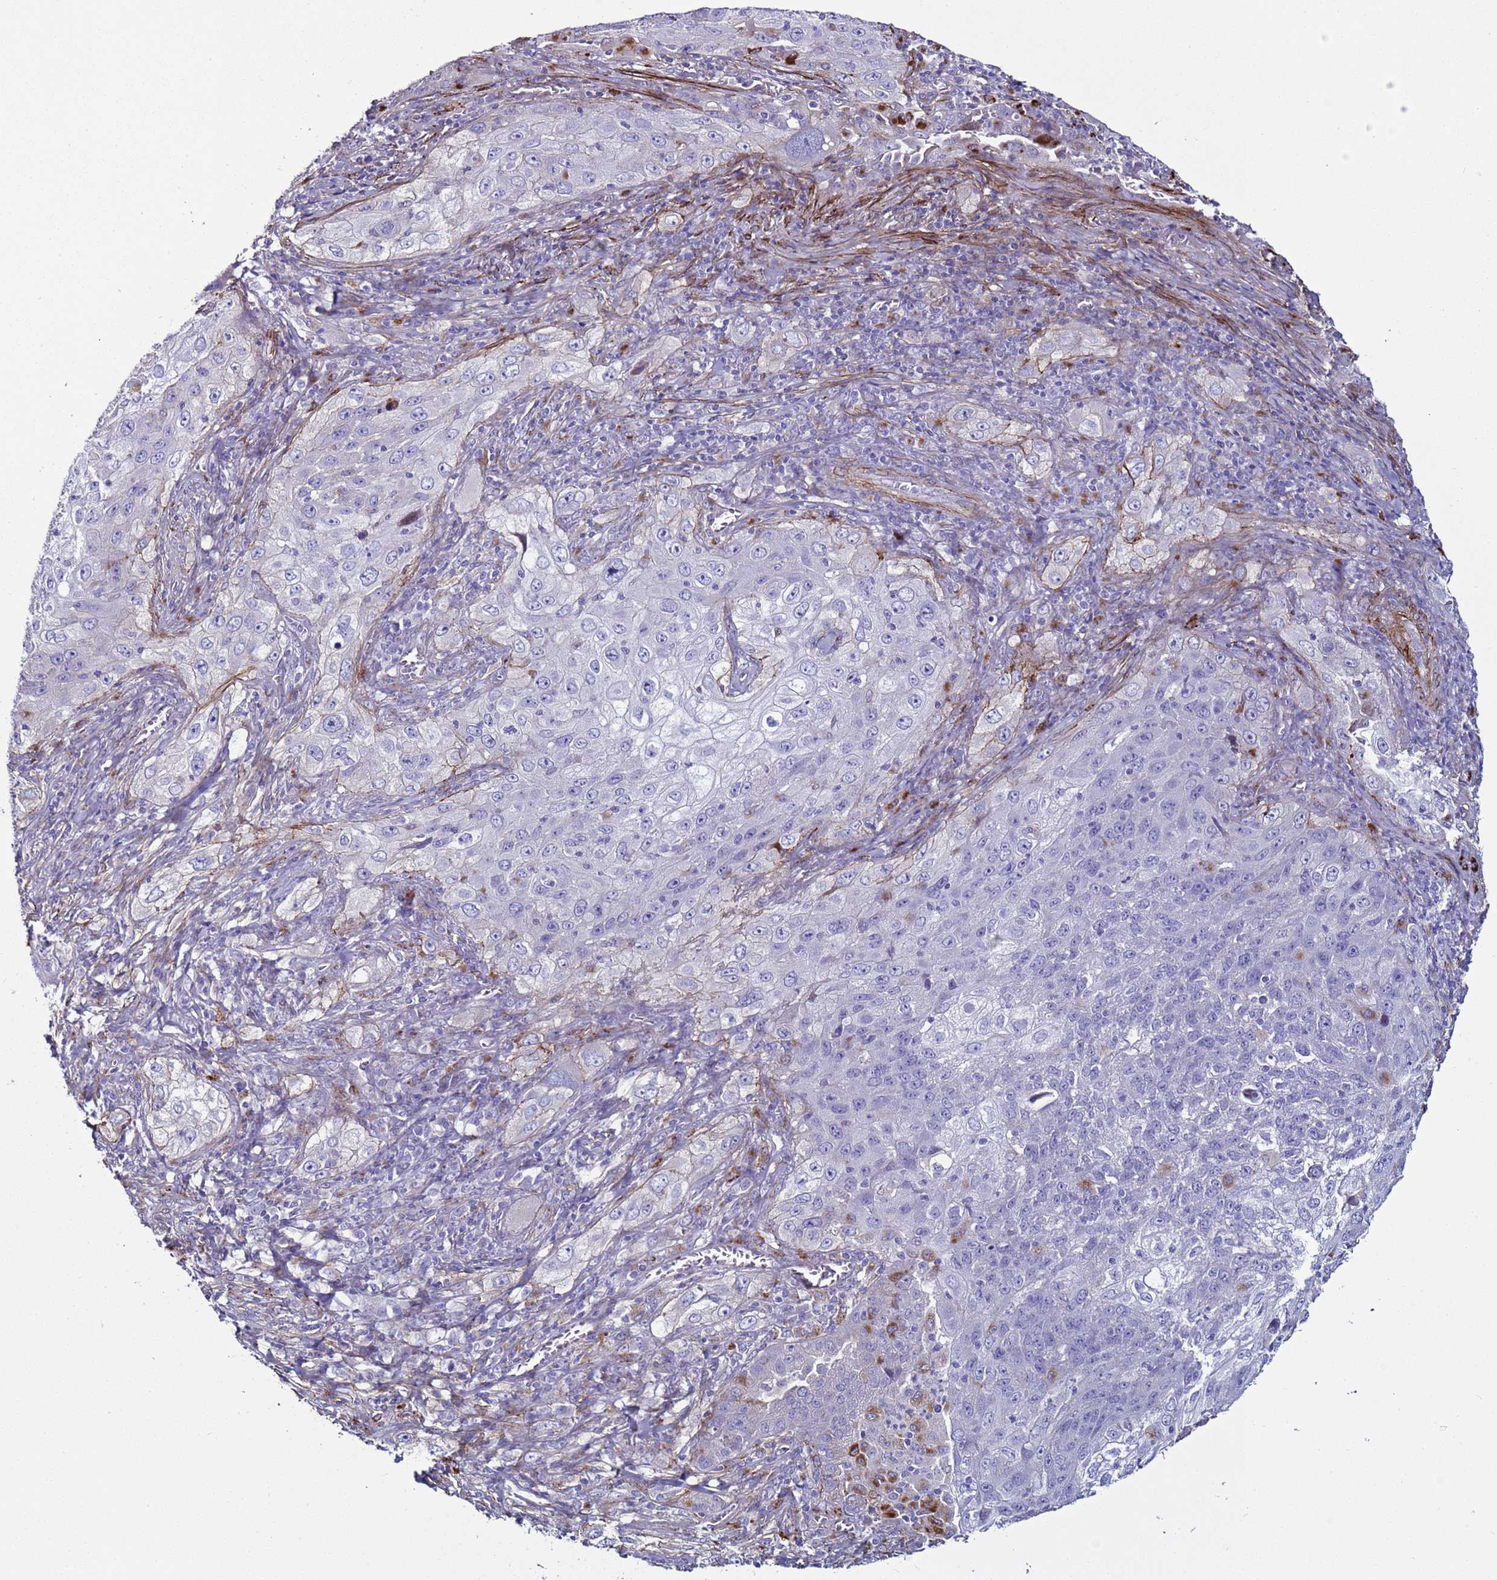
{"staining": {"intensity": "moderate", "quantity": "<25%", "location": "cytoplasmic/membranous"}, "tissue": "lung cancer", "cell_type": "Tumor cells", "image_type": "cancer", "snomed": [{"axis": "morphology", "description": "Squamous cell carcinoma, NOS"}, {"axis": "topography", "description": "Lung"}], "caption": "DAB (3,3'-diaminobenzidine) immunohistochemical staining of squamous cell carcinoma (lung) reveals moderate cytoplasmic/membranous protein expression in approximately <25% of tumor cells.", "gene": "RABL2B", "patient": {"sex": "female", "age": 69}}